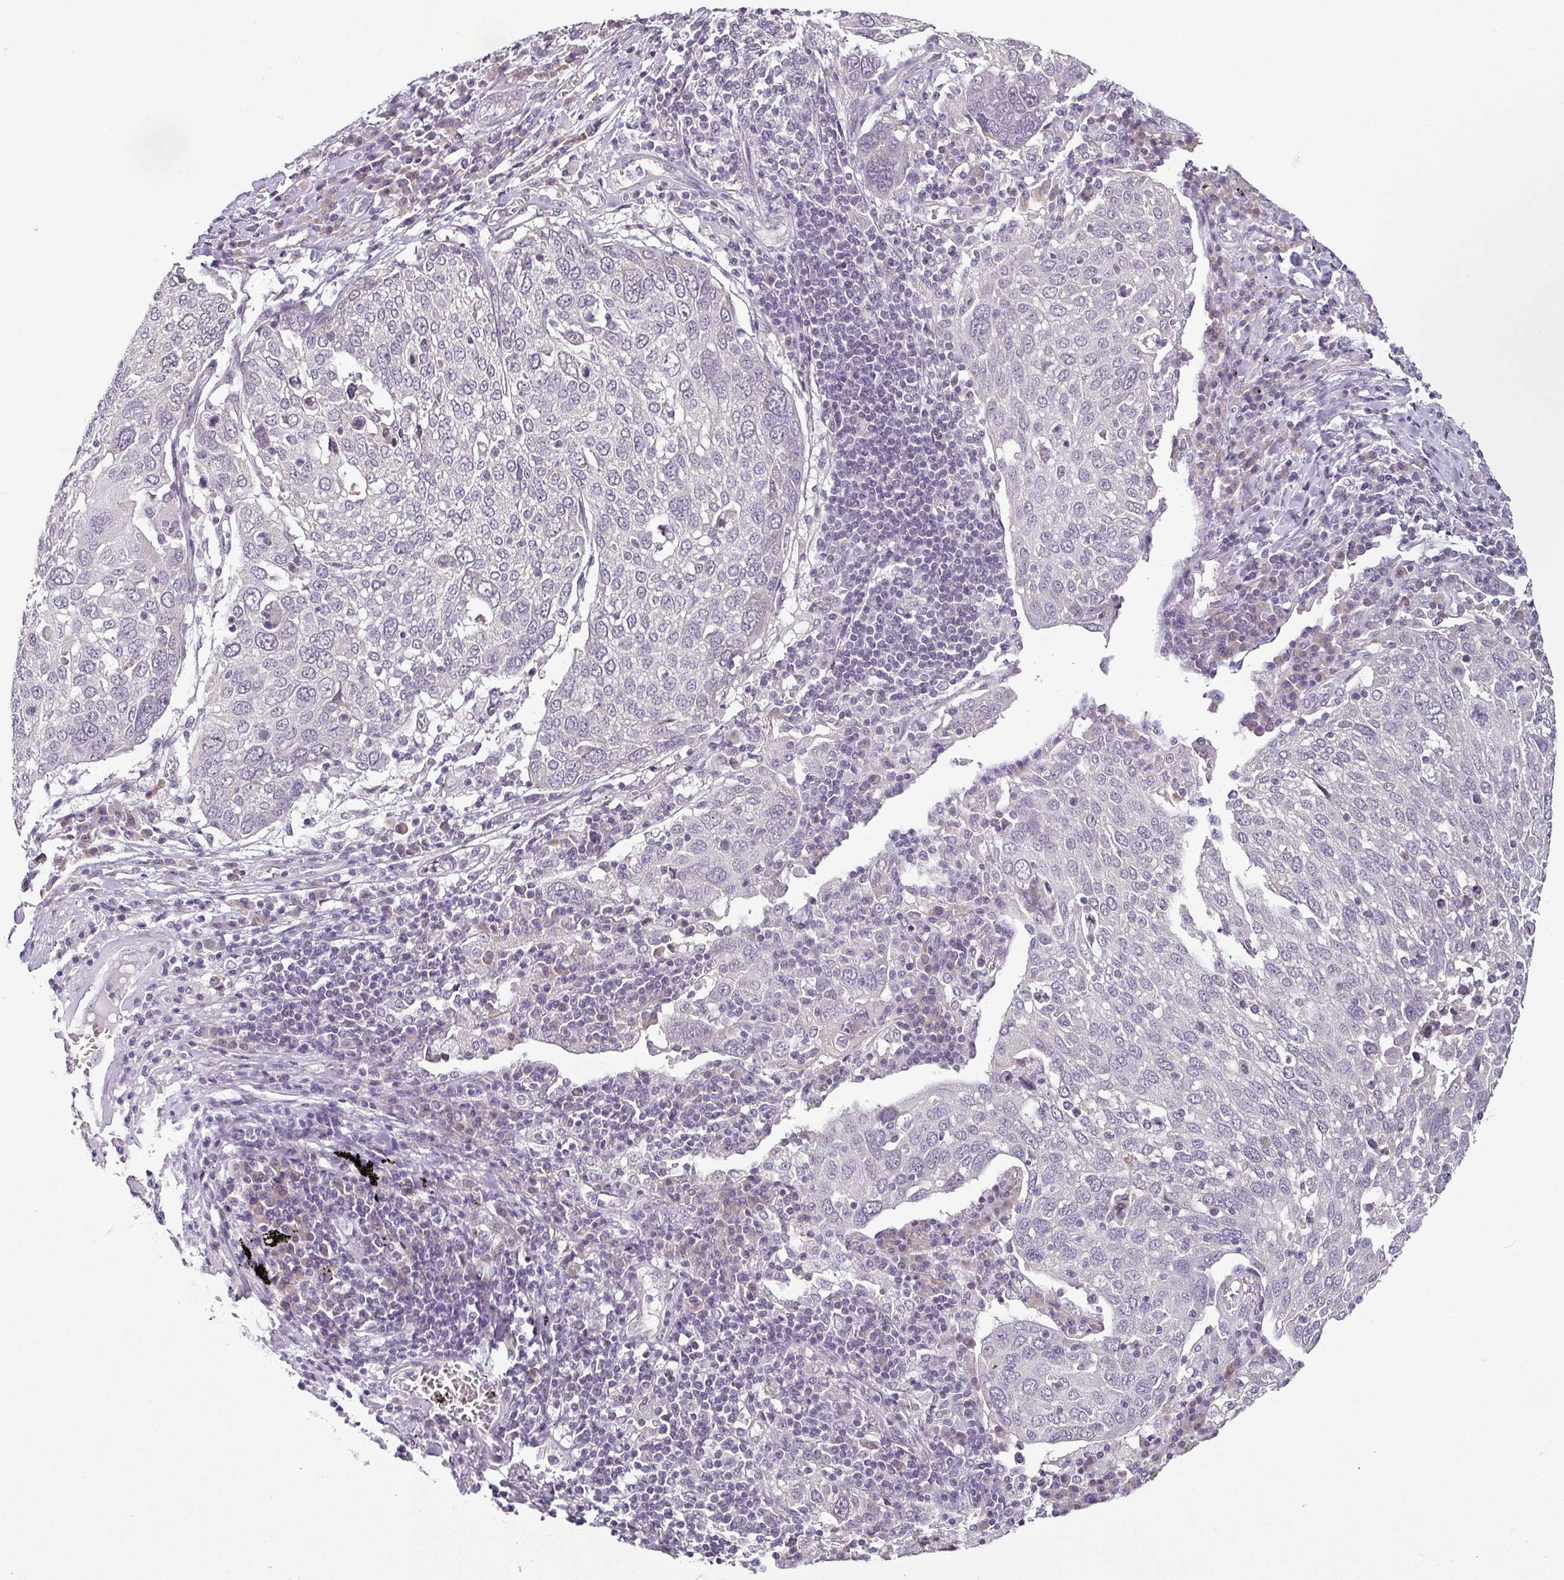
{"staining": {"intensity": "negative", "quantity": "none", "location": "none"}, "tissue": "lung cancer", "cell_type": "Tumor cells", "image_type": "cancer", "snomed": [{"axis": "morphology", "description": "Squamous cell carcinoma, NOS"}, {"axis": "topography", "description": "Lung"}], "caption": "Tumor cells are negative for brown protein staining in lung cancer (squamous cell carcinoma).", "gene": "OR52D1", "patient": {"sex": "male", "age": 65}}